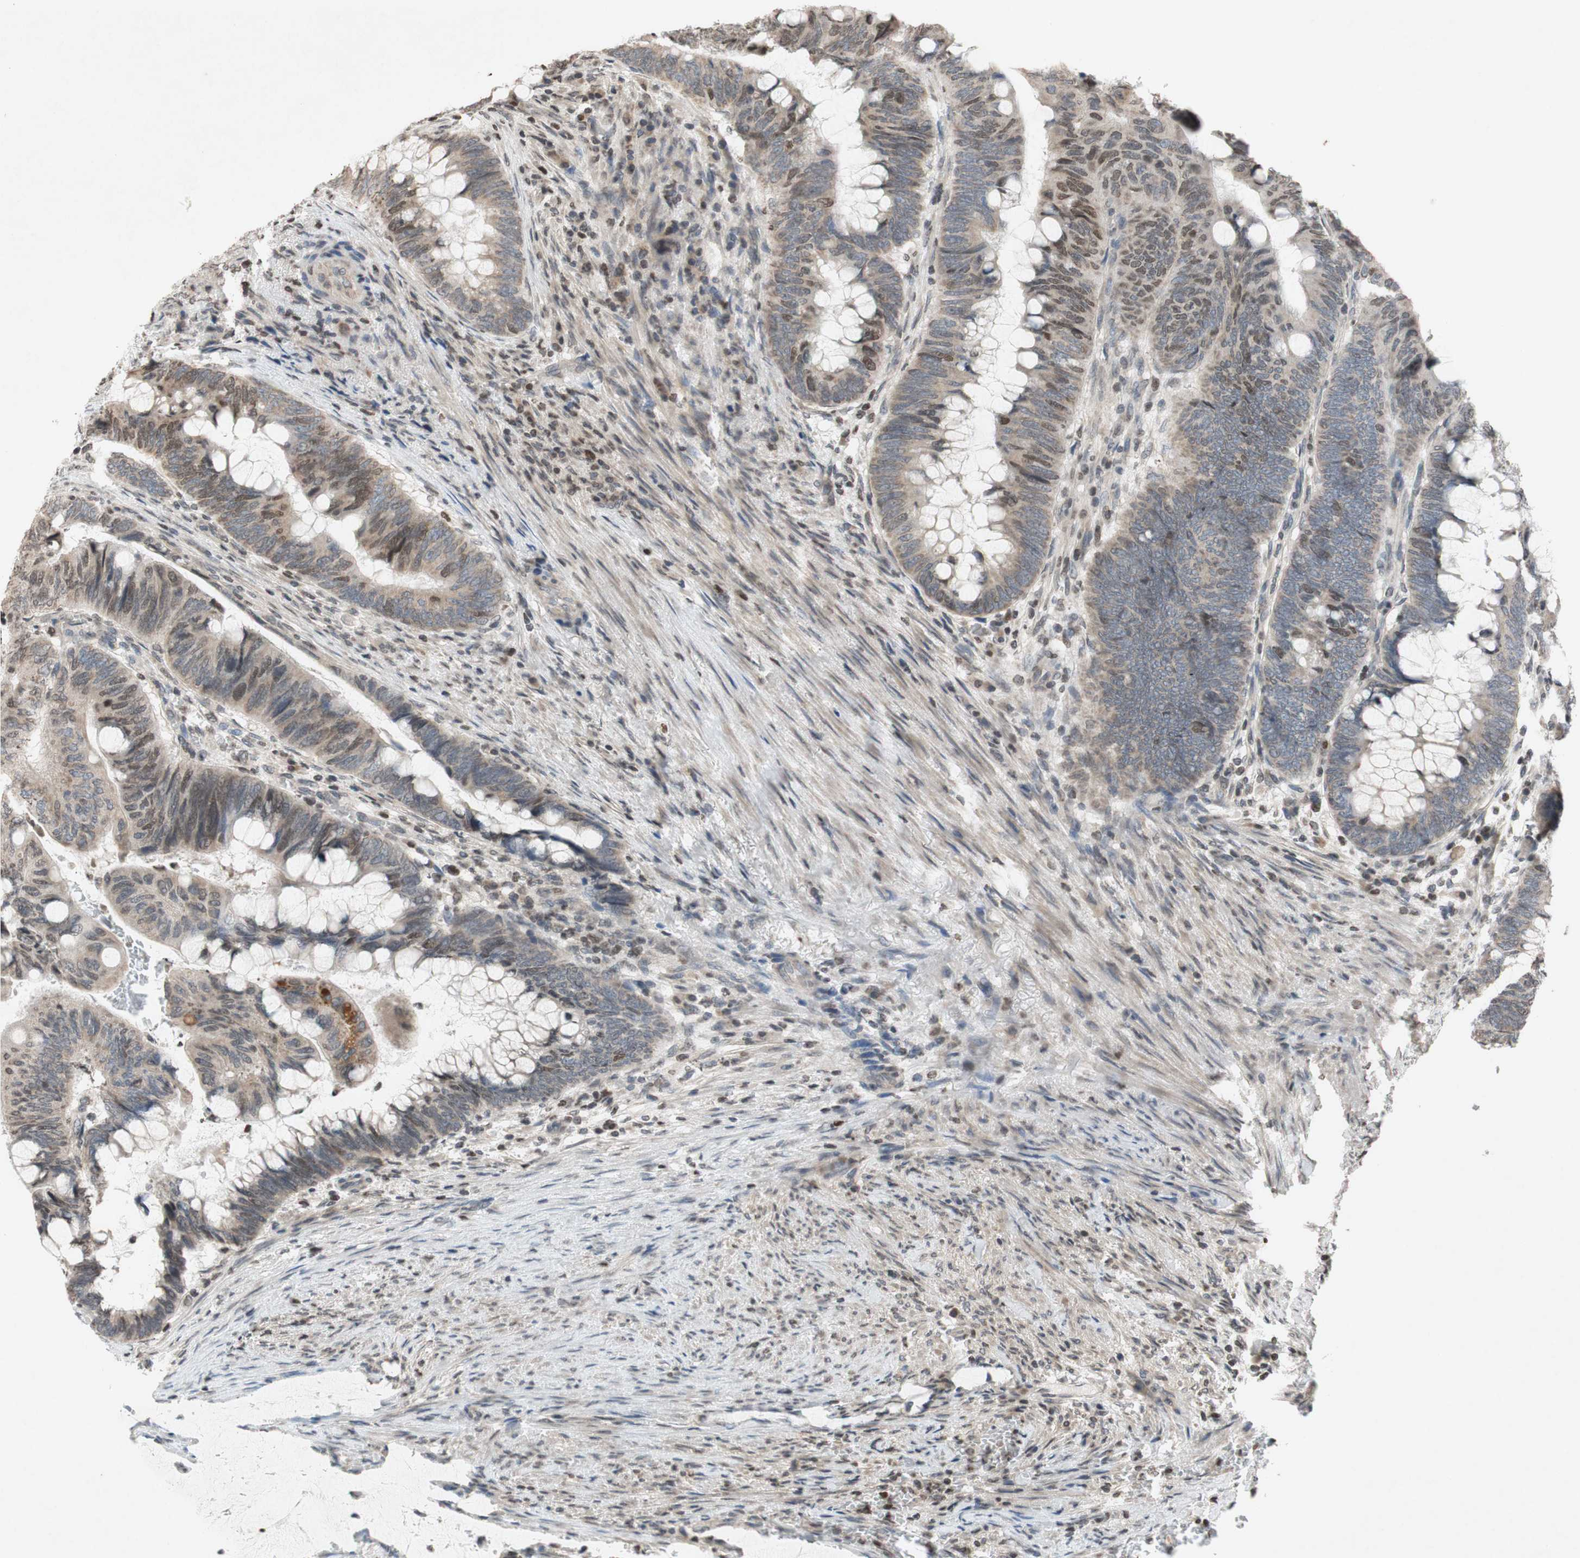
{"staining": {"intensity": "moderate", "quantity": "25%-75%", "location": "nuclear"}, "tissue": "colorectal cancer", "cell_type": "Tumor cells", "image_type": "cancer", "snomed": [{"axis": "morphology", "description": "Normal tissue, NOS"}, {"axis": "morphology", "description": "Adenocarcinoma, NOS"}, {"axis": "topography", "description": "Rectum"}, {"axis": "topography", "description": "Peripheral nerve tissue"}], "caption": "The micrograph reveals immunohistochemical staining of colorectal adenocarcinoma. There is moderate nuclear positivity is appreciated in about 25%-75% of tumor cells.", "gene": "MCM6", "patient": {"sex": "male", "age": 92}}